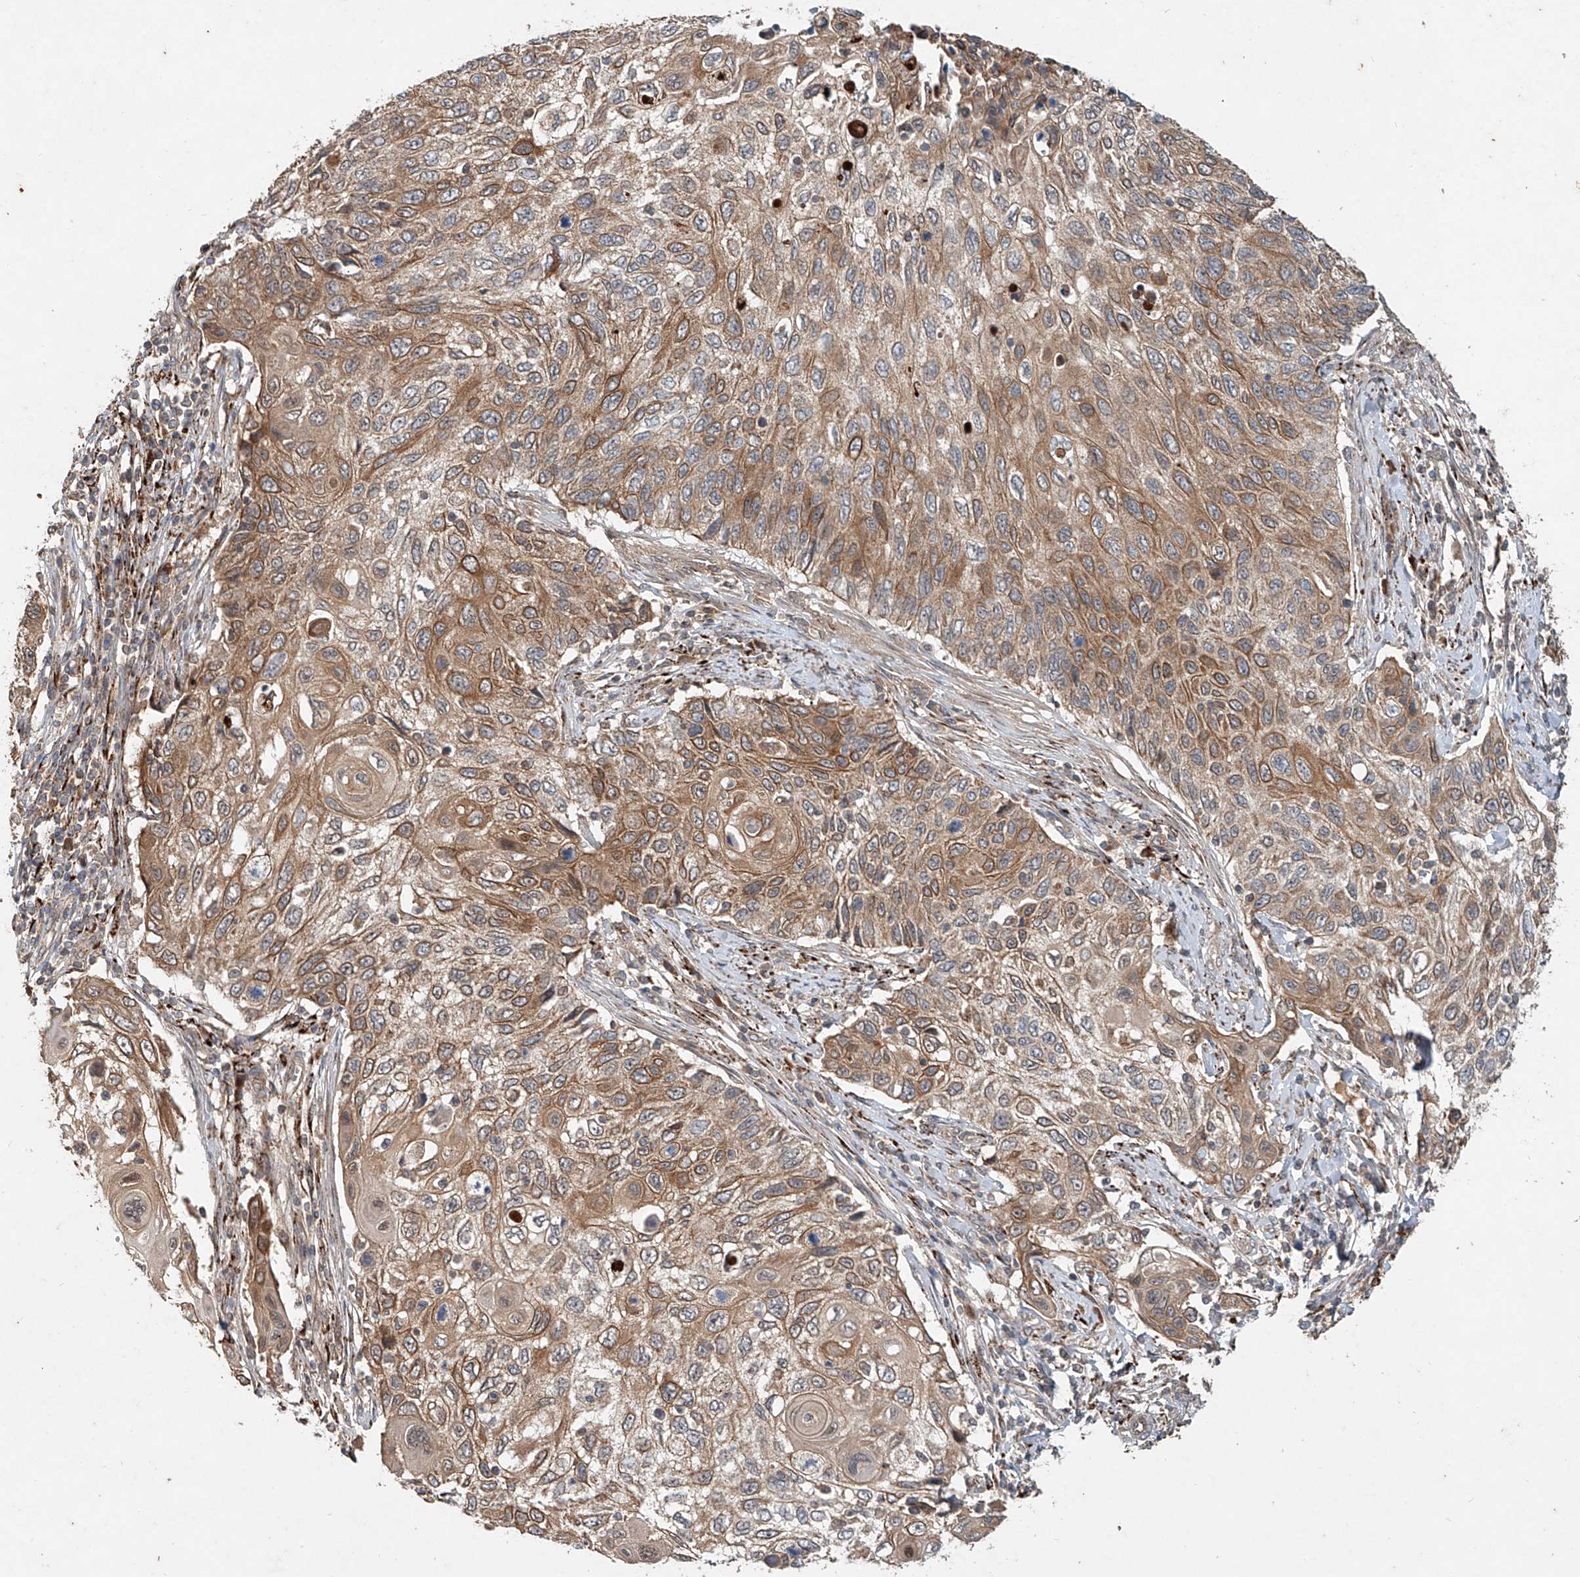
{"staining": {"intensity": "moderate", "quantity": ">75%", "location": "cytoplasmic/membranous"}, "tissue": "cervical cancer", "cell_type": "Tumor cells", "image_type": "cancer", "snomed": [{"axis": "morphology", "description": "Squamous cell carcinoma, NOS"}, {"axis": "topography", "description": "Cervix"}], "caption": "Immunohistochemical staining of human cervical cancer (squamous cell carcinoma) reveals medium levels of moderate cytoplasmic/membranous positivity in approximately >75% of tumor cells.", "gene": "IER5", "patient": {"sex": "female", "age": 70}}